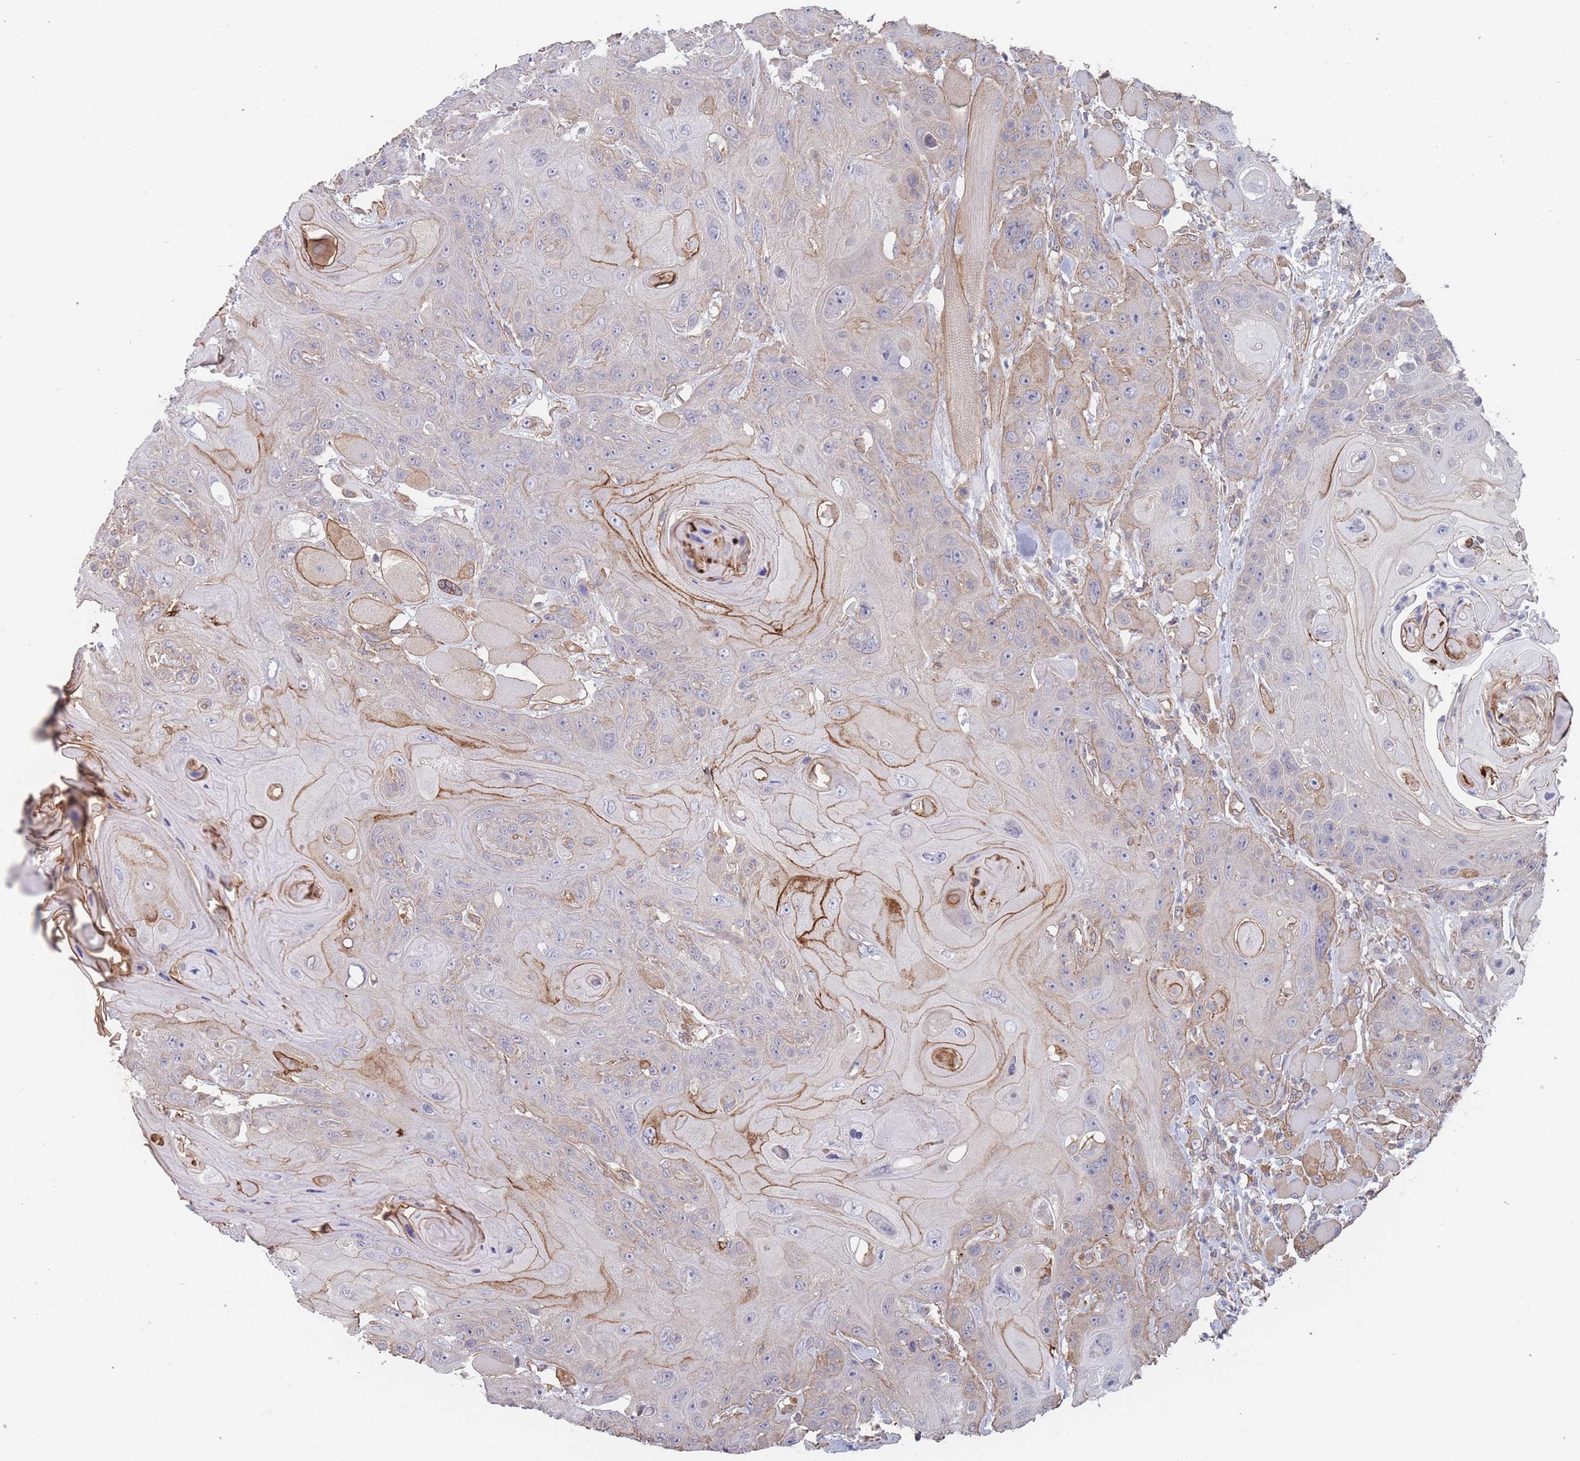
{"staining": {"intensity": "strong", "quantity": "<25%", "location": "cytoplasmic/membranous"}, "tissue": "head and neck cancer", "cell_type": "Tumor cells", "image_type": "cancer", "snomed": [{"axis": "morphology", "description": "Squamous cell carcinoma, NOS"}, {"axis": "topography", "description": "Head-Neck"}], "caption": "A medium amount of strong cytoplasmic/membranous positivity is appreciated in approximately <25% of tumor cells in squamous cell carcinoma (head and neck) tissue. (brown staining indicates protein expression, while blue staining denotes nuclei).", "gene": "SLC1A6", "patient": {"sex": "female", "age": 59}}